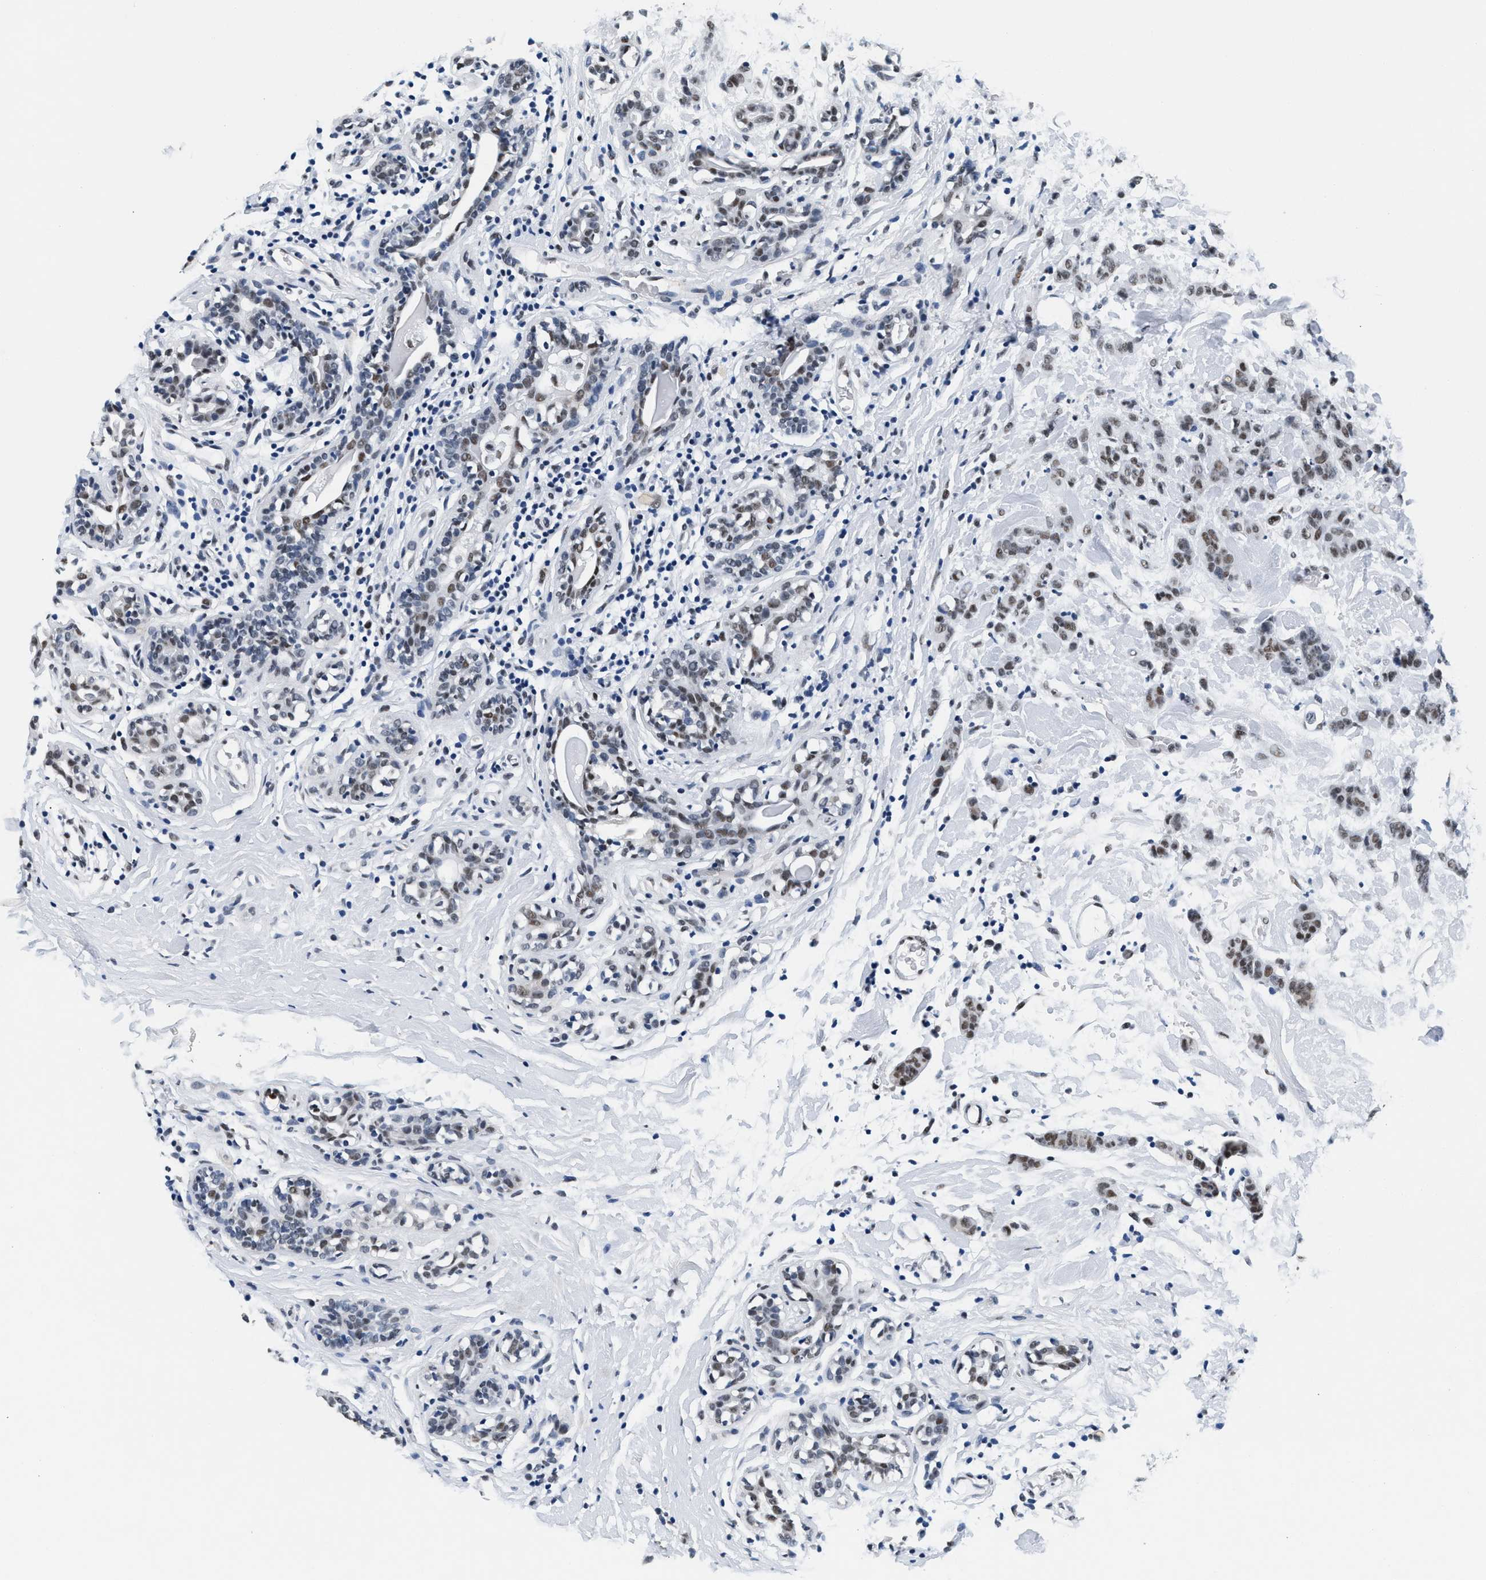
{"staining": {"intensity": "moderate", "quantity": ">75%", "location": "nuclear"}, "tissue": "breast cancer", "cell_type": "Tumor cells", "image_type": "cancer", "snomed": [{"axis": "morphology", "description": "Normal tissue, NOS"}, {"axis": "morphology", "description": "Duct carcinoma"}, {"axis": "topography", "description": "Breast"}], "caption": "Human intraductal carcinoma (breast) stained with a protein marker shows moderate staining in tumor cells.", "gene": "RAD50", "patient": {"sex": "female", "age": 40}}